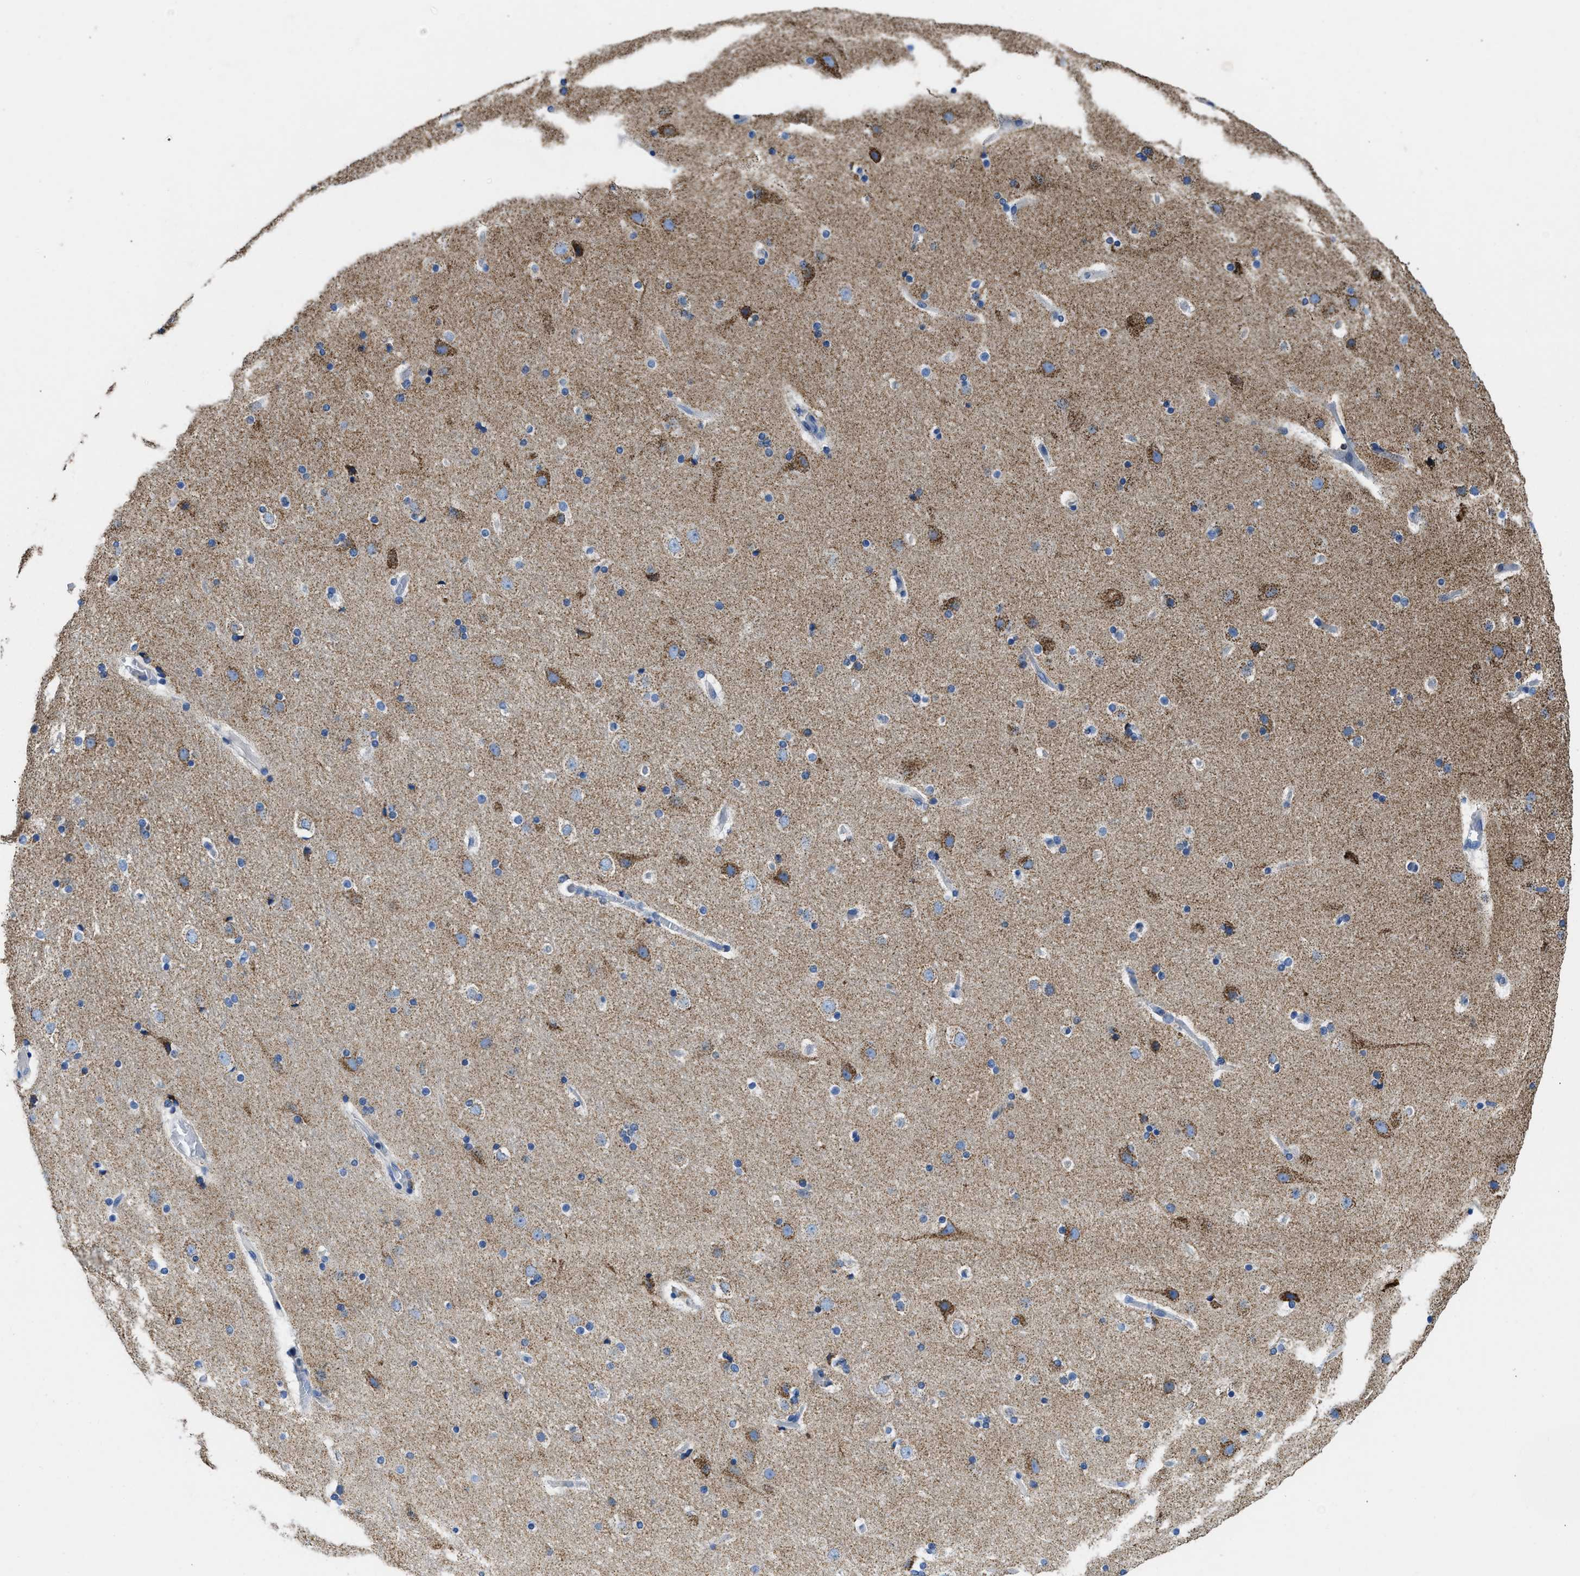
{"staining": {"intensity": "negative", "quantity": "none", "location": "none"}, "tissue": "cerebral cortex", "cell_type": "Endothelial cells", "image_type": "normal", "snomed": [{"axis": "morphology", "description": "Normal tissue, NOS"}, {"axis": "topography", "description": "Cerebral cortex"}], "caption": "Micrograph shows no protein staining in endothelial cells of normal cerebral cortex.", "gene": "SLC25A13", "patient": {"sex": "male", "age": 57}}